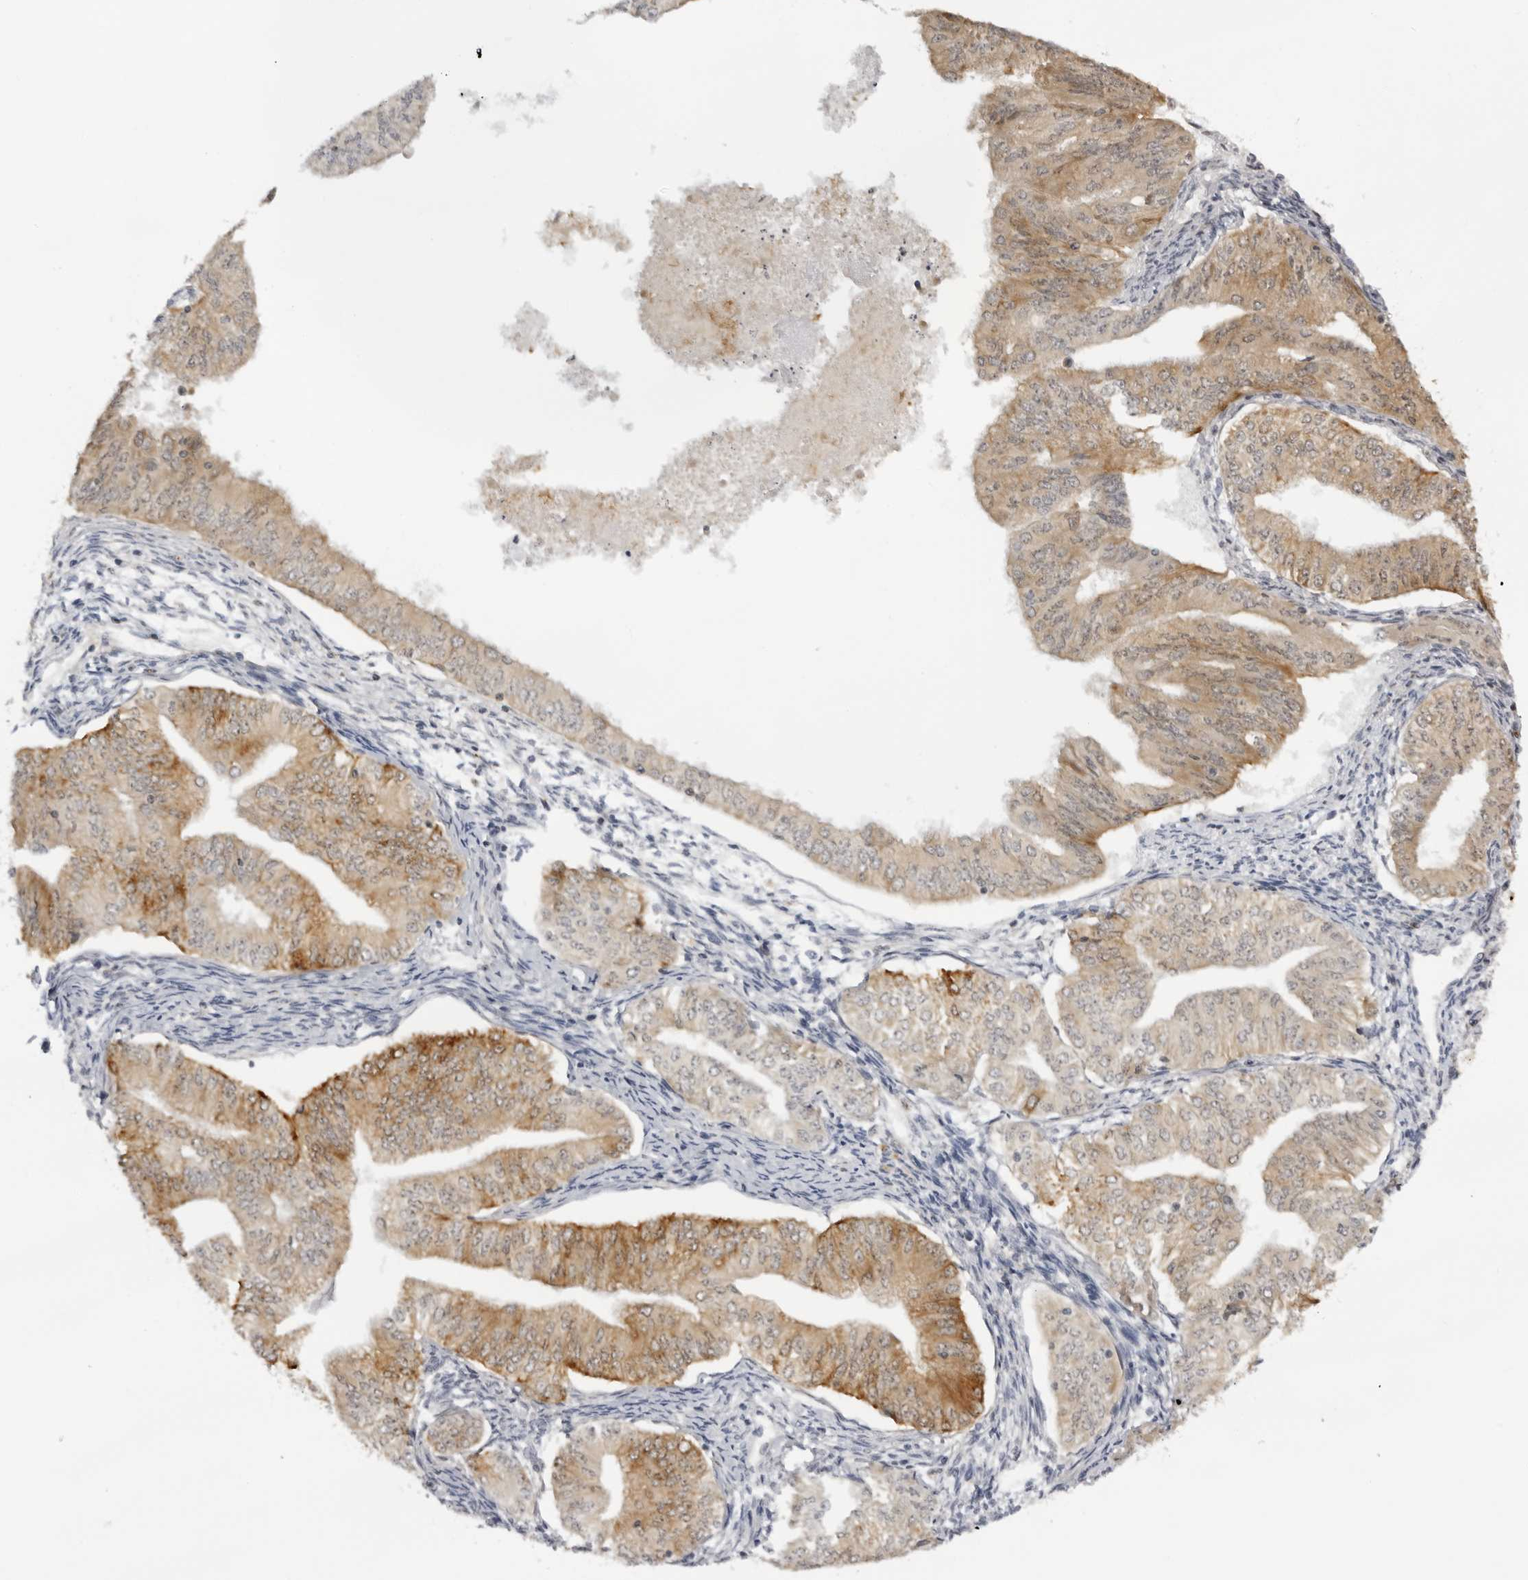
{"staining": {"intensity": "moderate", "quantity": ">75%", "location": "cytoplasmic/membranous"}, "tissue": "endometrial cancer", "cell_type": "Tumor cells", "image_type": "cancer", "snomed": [{"axis": "morphology", "description": "Normal tissue, NOS"}, {"axis": "morphology", "description": "Adenocarcinoma, NOS"}, {"axis": "topography", "description": "Endometrium"}], "caption": "IHC staining of endometrial cancer, which reveals medium levels of moderate cytoplasmic/membranous staining in about >75% of tumor cells indicating moderate cytoplasmic/membranous protein staining. The staining was performed using DAB (3,3'-diaminobenzidine) (brown) for protein detection and nuclei were counterstained in hematoxylin (blue).", "gene": "ACP6", "patient": {"sex": "female", "age": 53}}